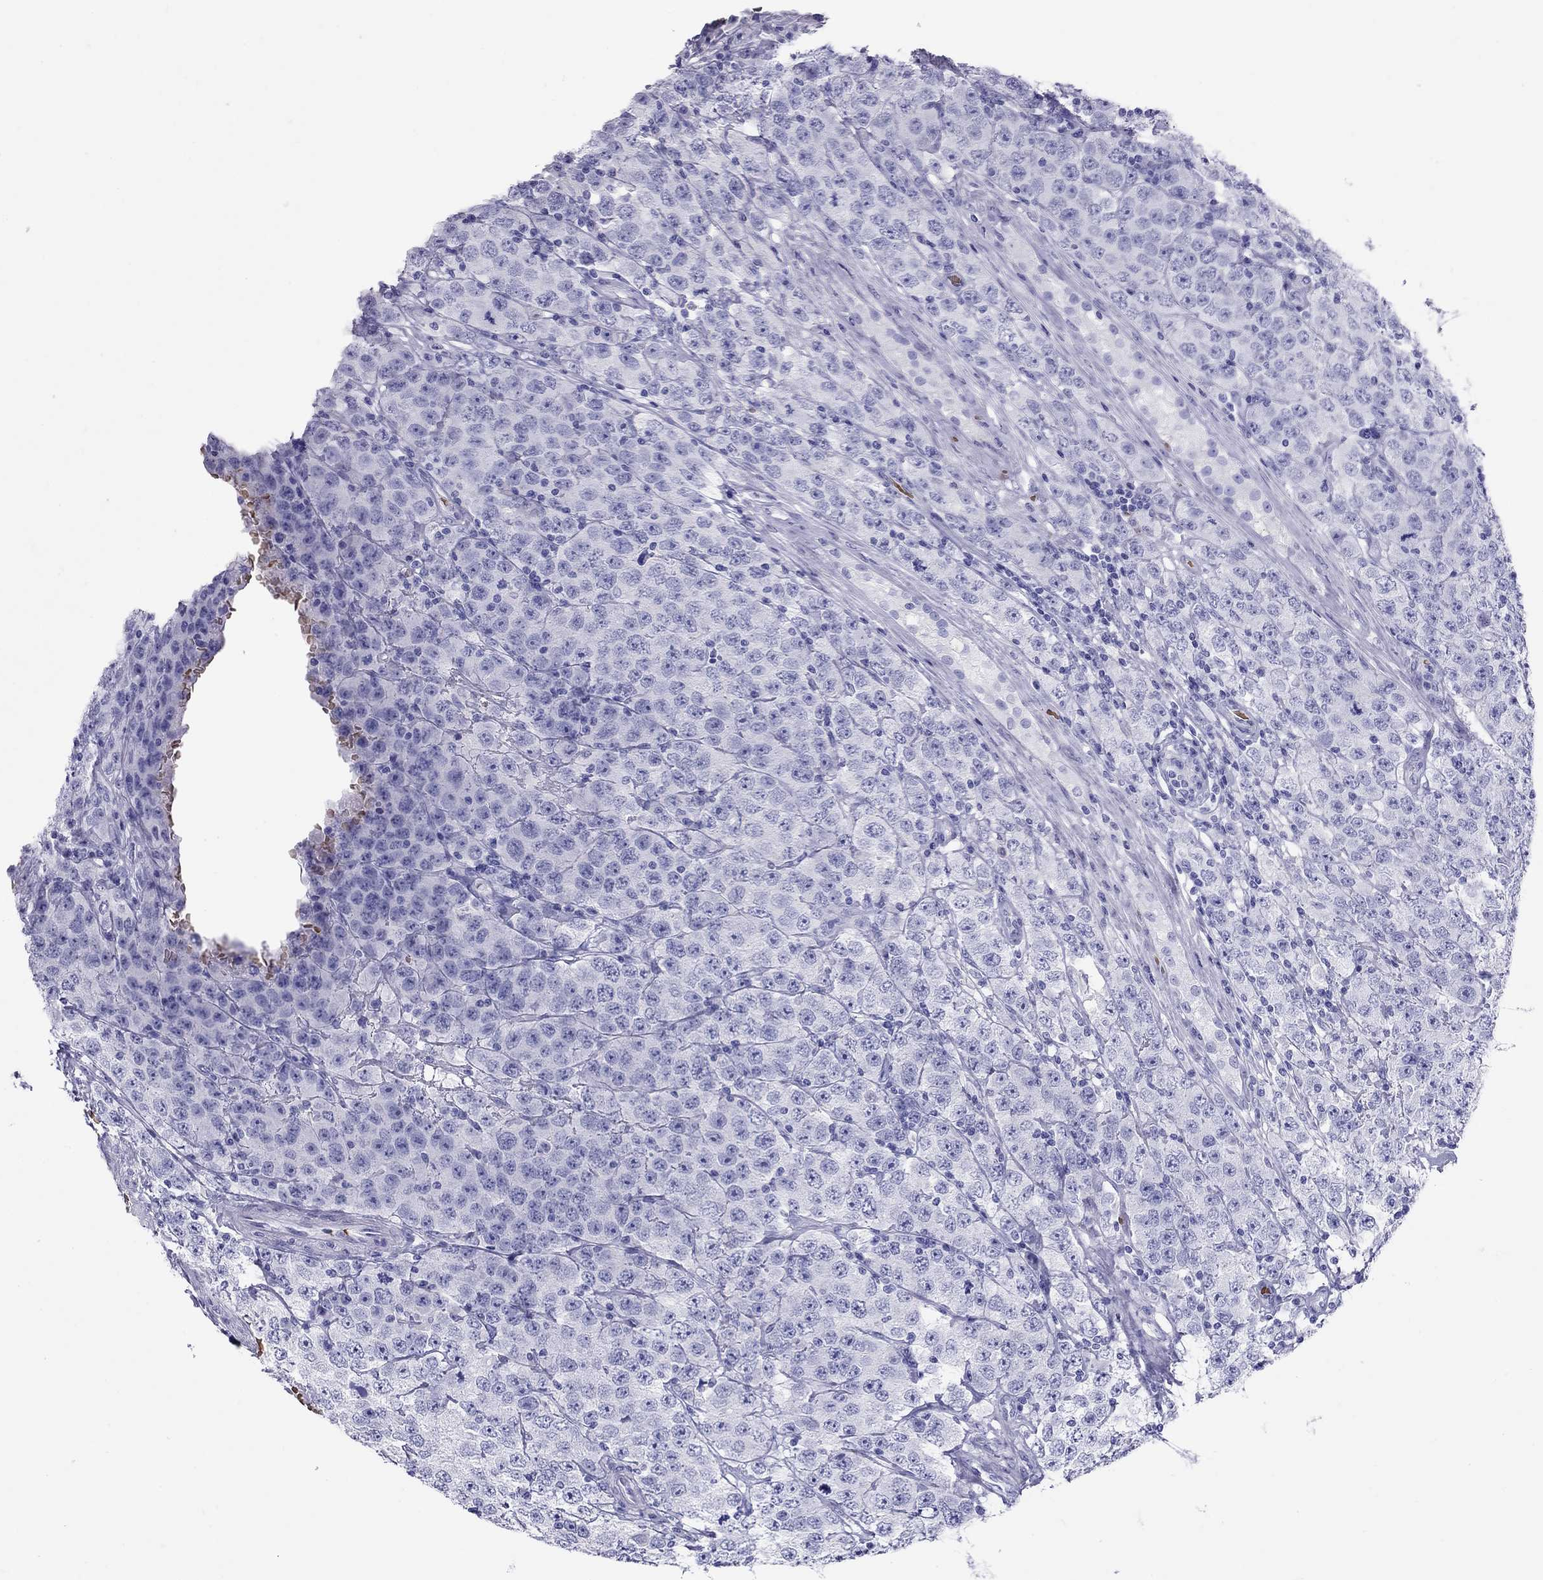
{"staining": {"intensity": "negative", "quantity": "none", "location": "none"}, "tissue": "testis cancer", "cell_type": "Tumor cells", "image_type": "cancer", "snomed": [{"axis": "morphology", "description": "Seminoma, NOS"}, {"axis": "topography", "description": "Testis"}], "caption": "DAB immunohistochemical staining of human testis cancer (seminoma) demonstrates no significant staining in tumor cells.", "gene": "PTPRN", "patient": {"sex": "male", "age": 52}}